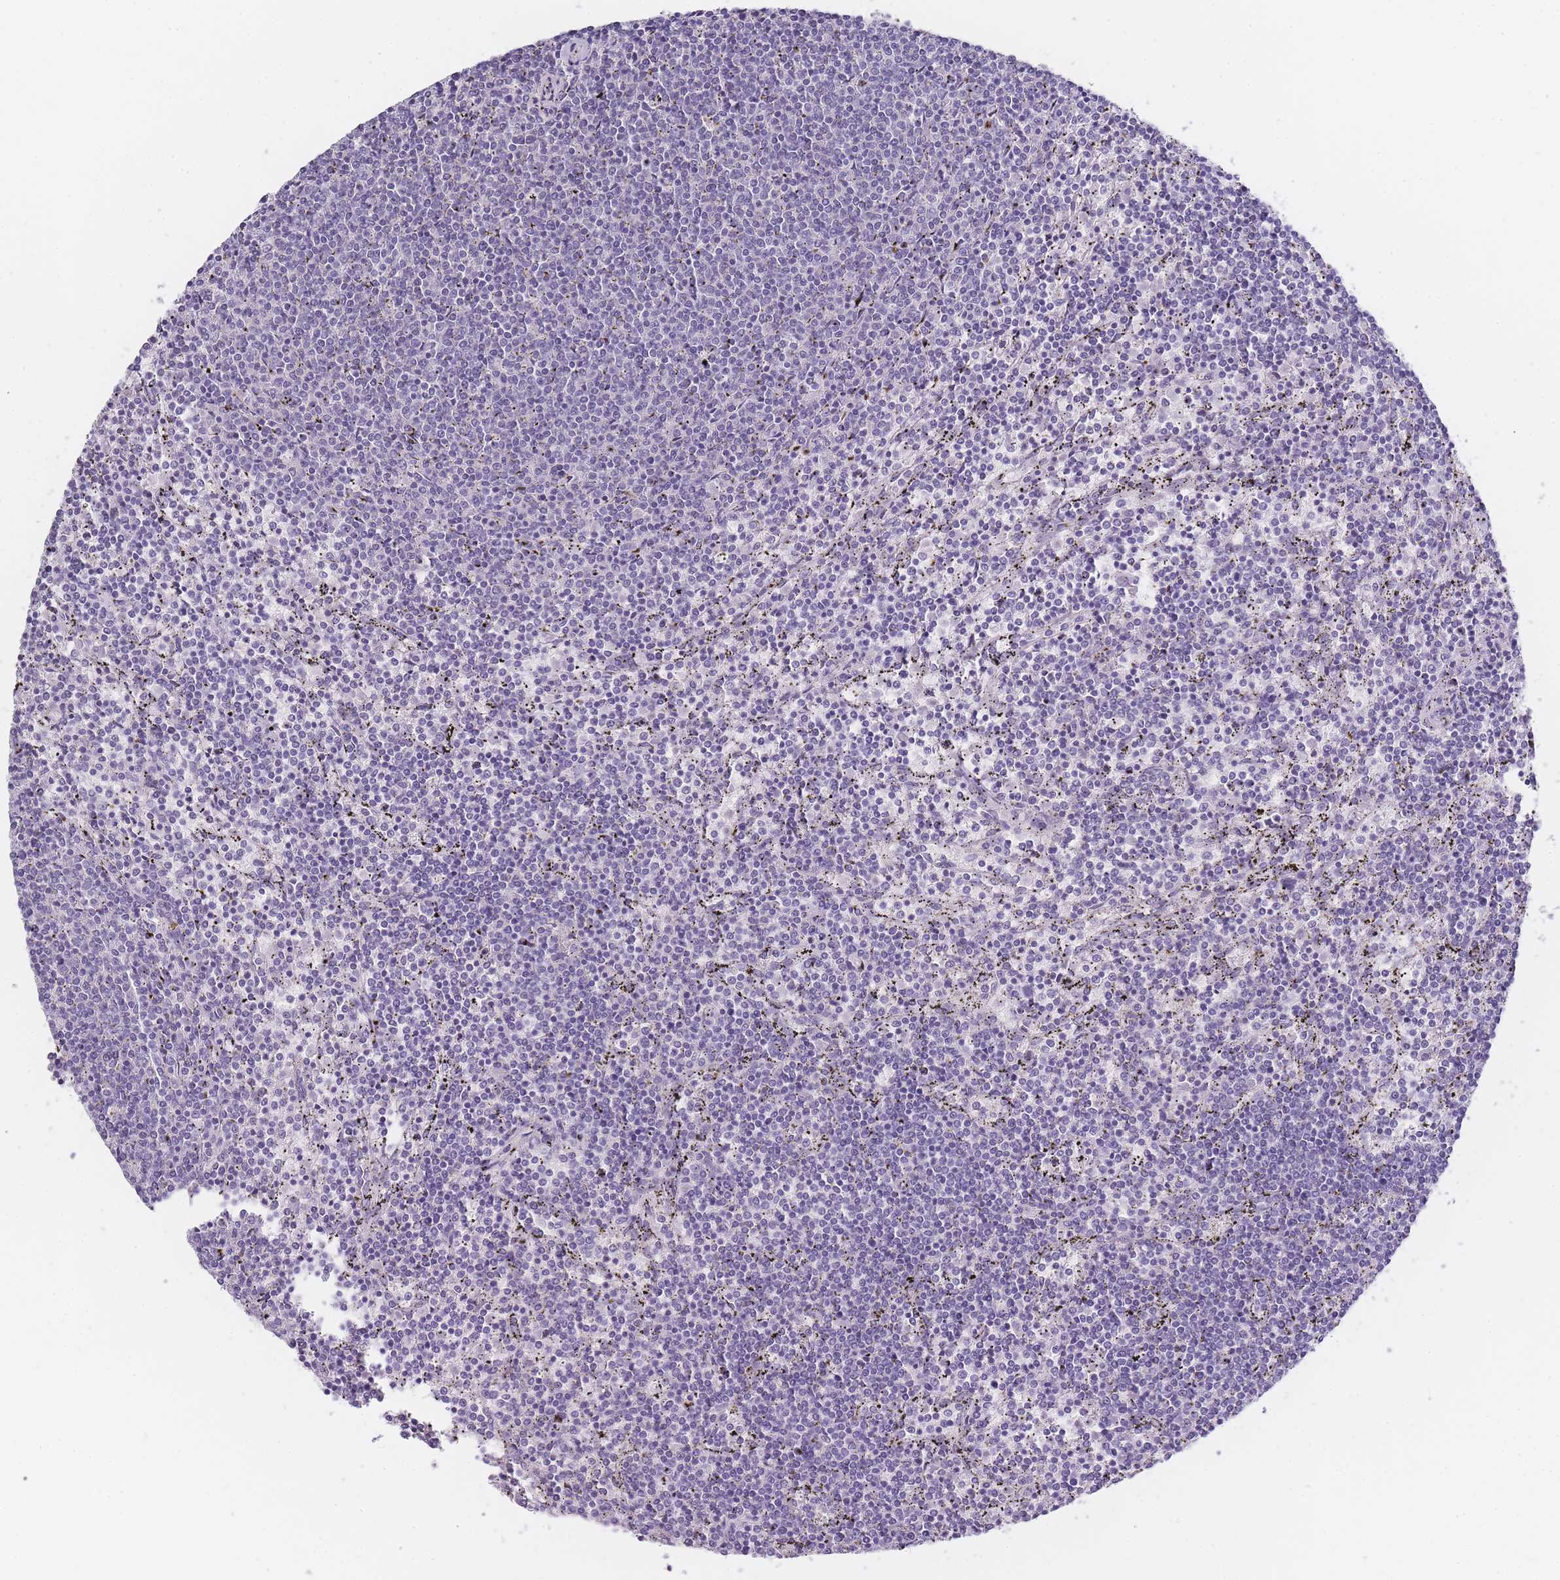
{"staining": {"intensity": "negative", "quantity": "none", "location": "none"}, "tissue": "lymphoma", "cell_type": "Tumor cells", "image_type": "cancer", "snomed": [{"axis": "morphology", "description": "Malignant lymphoma, non-Hodgkin's type, Low grade"}, {"axis": "topography", "description": "Spleen"}], "caption": "This image is of malignant lymphoma, non-Hodgkin's type (low-grade) stained with IHC to label a protein in brown with the nuclei are counter-stained blue. There is no expression in tumor cells. (Immunohistochemistry, brightfield microscopy, high magnification).", "gene": "INS", "patient": {"sex": "female", "age": 50}}